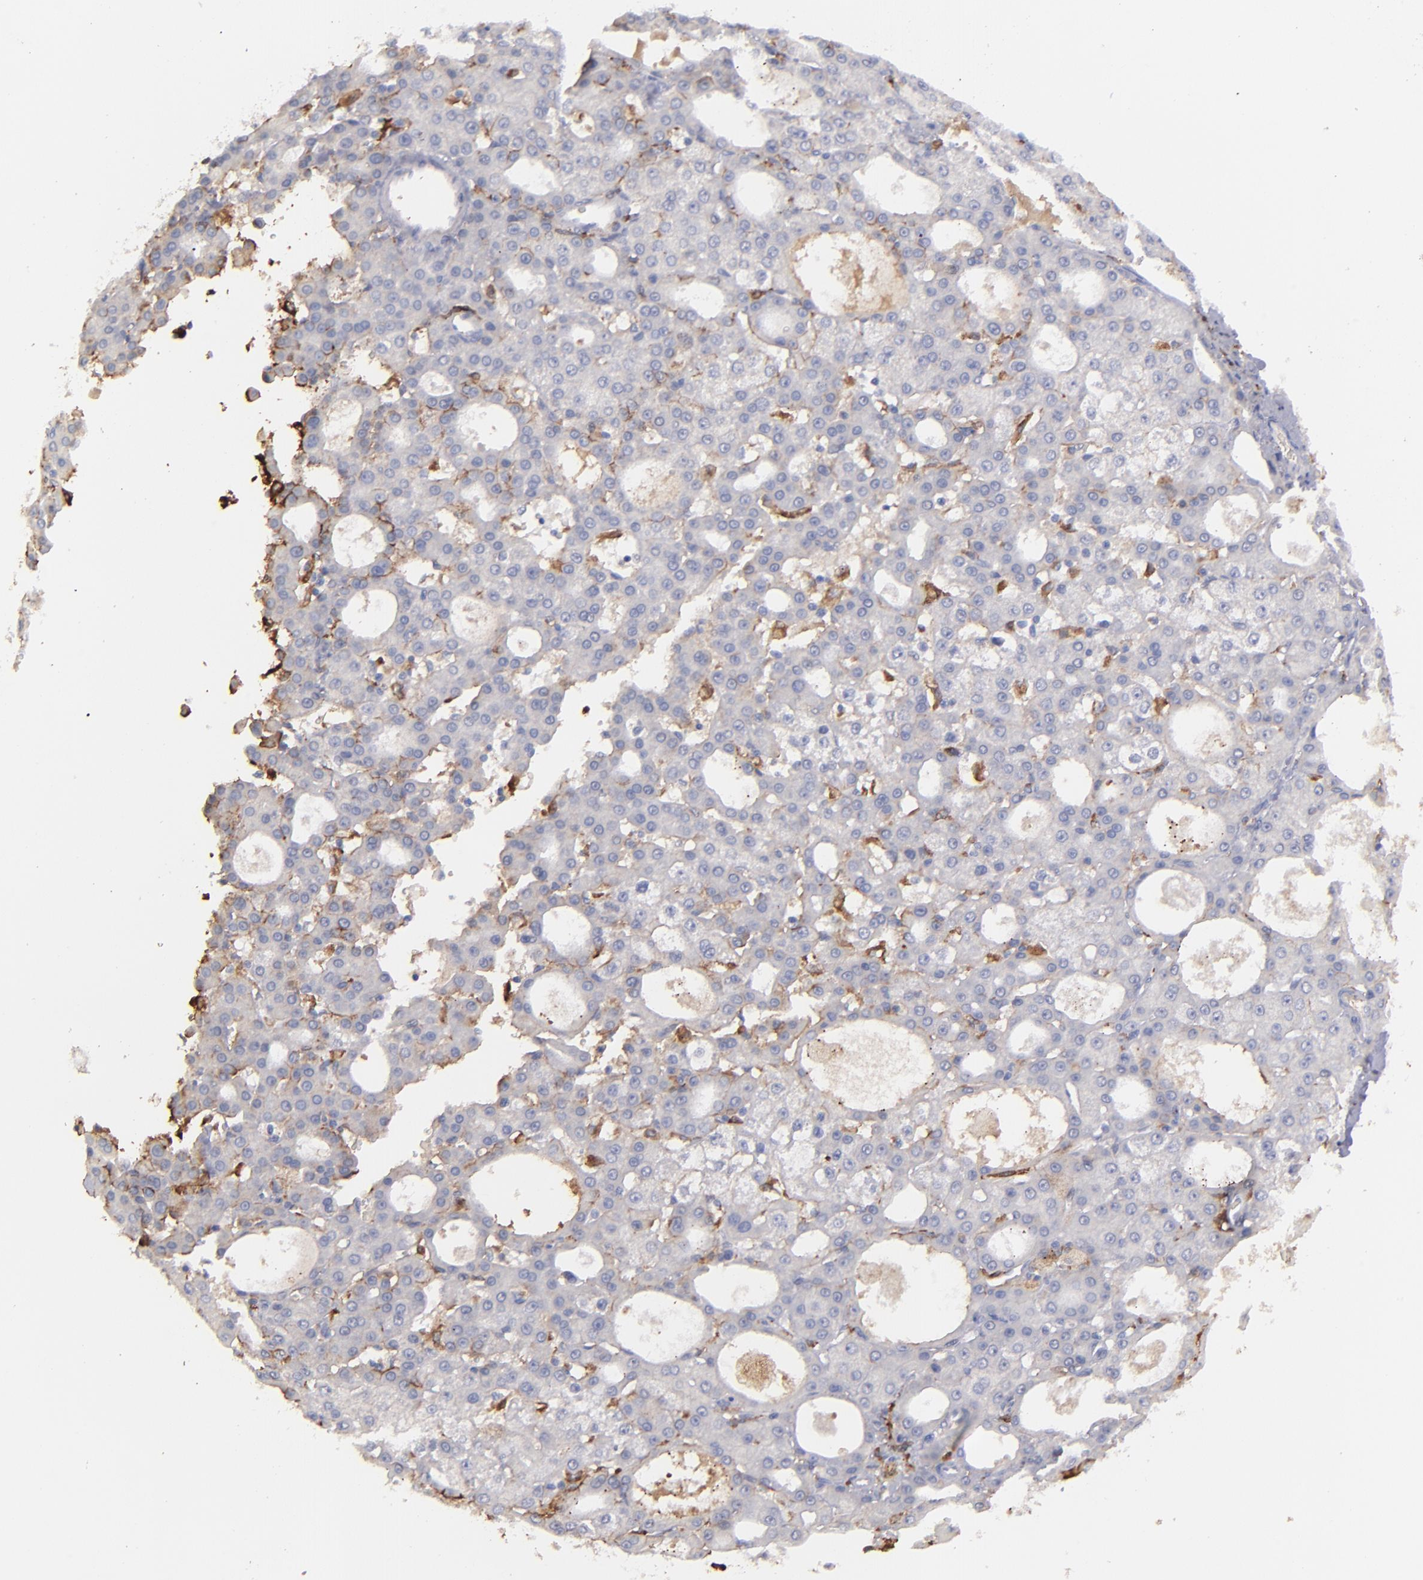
{"staining": {"intensity": "weak", "quantity": "<25%", "location": "cytoplasmic/membranous"}, "tissue": "liver cancer", "cell_type": "Tumor cells", "image_type": "cancer", "snomed": [{"axis": "morphology", "description": "Carcinoma, Hepatocellular, NOS"}, {"axis": "topography", "description": "Liver"}], "caption": "Immunohistochemical staining of liver cancer demonstrates no significant positivity in tumor cells. (Brightfield microscopy of DAB IHC at high magnification).", "gene": "C1QA", "patient": {"sex": "male", "age": 47}}